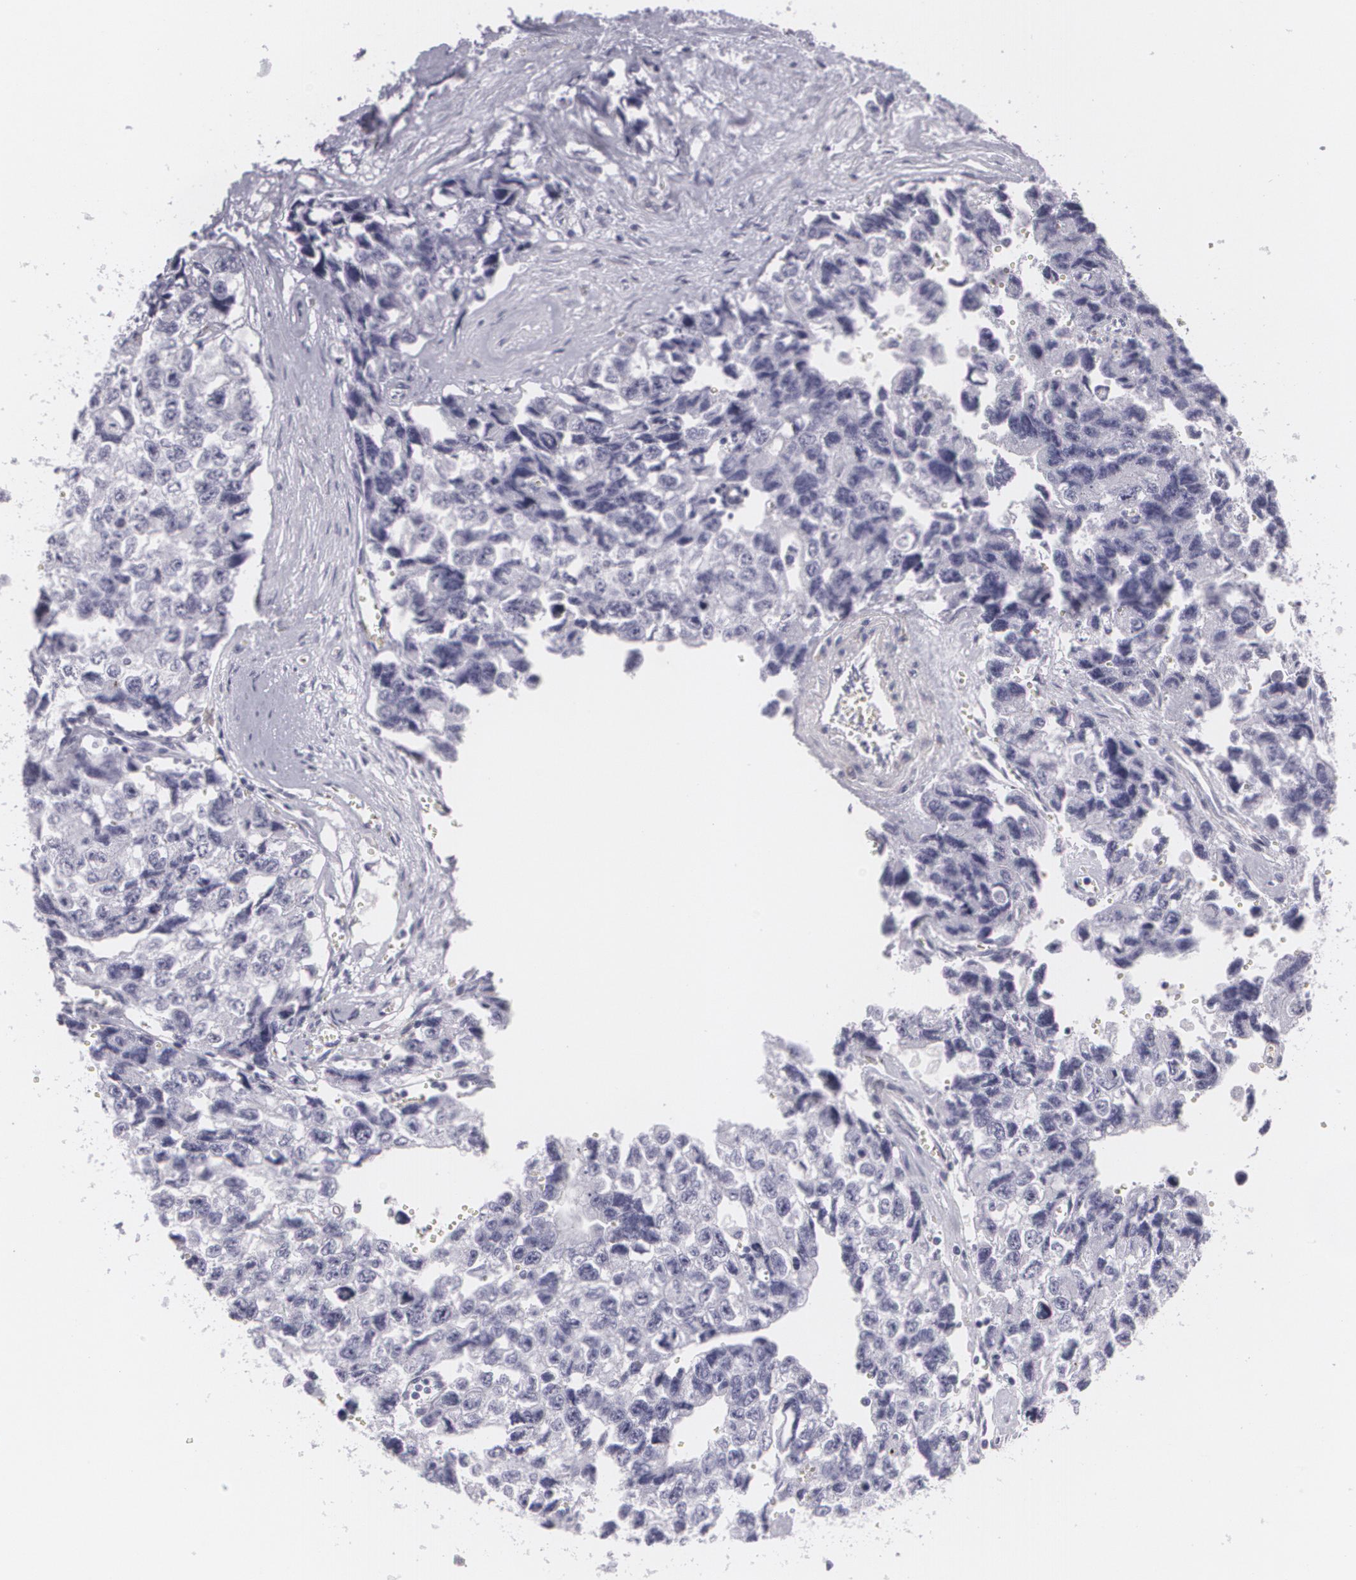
{"staining": {"intensity": "negative", "quantity": "none", "location": "none"}, "tissue": "testis cancer", "cell_type": "Tumor cells", "image_type": "cancer", "snomed": [{"axis": "morphology", "description": "Carcinoma, Embryonal, NOS"}, {"axis": "topography", "description": "Testis"}], "caption": "DAB (3,3'-diaminobenzidine) immunohistochemical staining of testis cancer demonstrates no significant positivity in tumor cells.", "gene": "MAP2", "patient": {"sex": "male", "age": 31}}